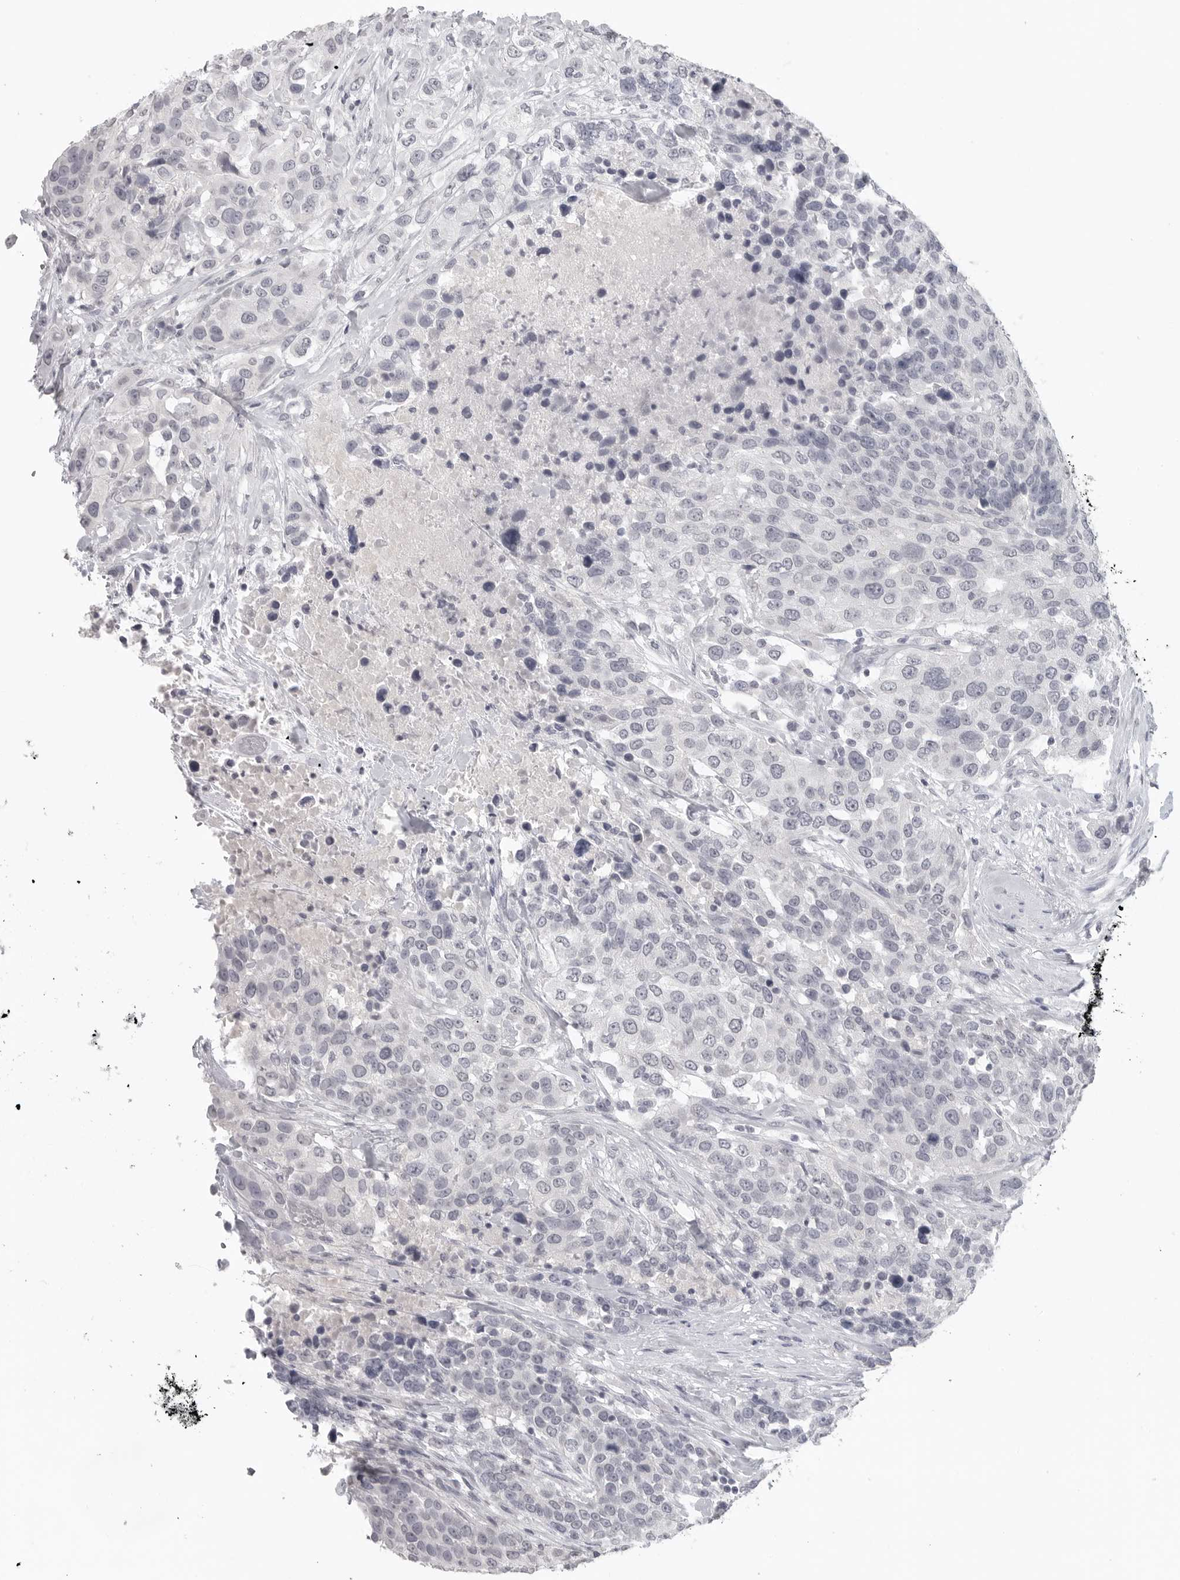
{"staining": {"intensity": "weak", "quantity": "<25%", "location": "nuclear"}, "tissue": "urothelial cancer", "cell_type": "Tumor cells", "image_type": "cancer", "snomed": [{"axis": "morphology", "description": "Urothelial carcinoma, High grade"}, {"axis": "topography", "description": "Urinary bladder"}], "caption": "This is an immunohistochemistry (IHC) histopathology image of human high-grade urothelial carcinoma. There is no staining in tumor cells.", "gene": "BPIFA1", "patient": {"sex": "female", "age": 80}}